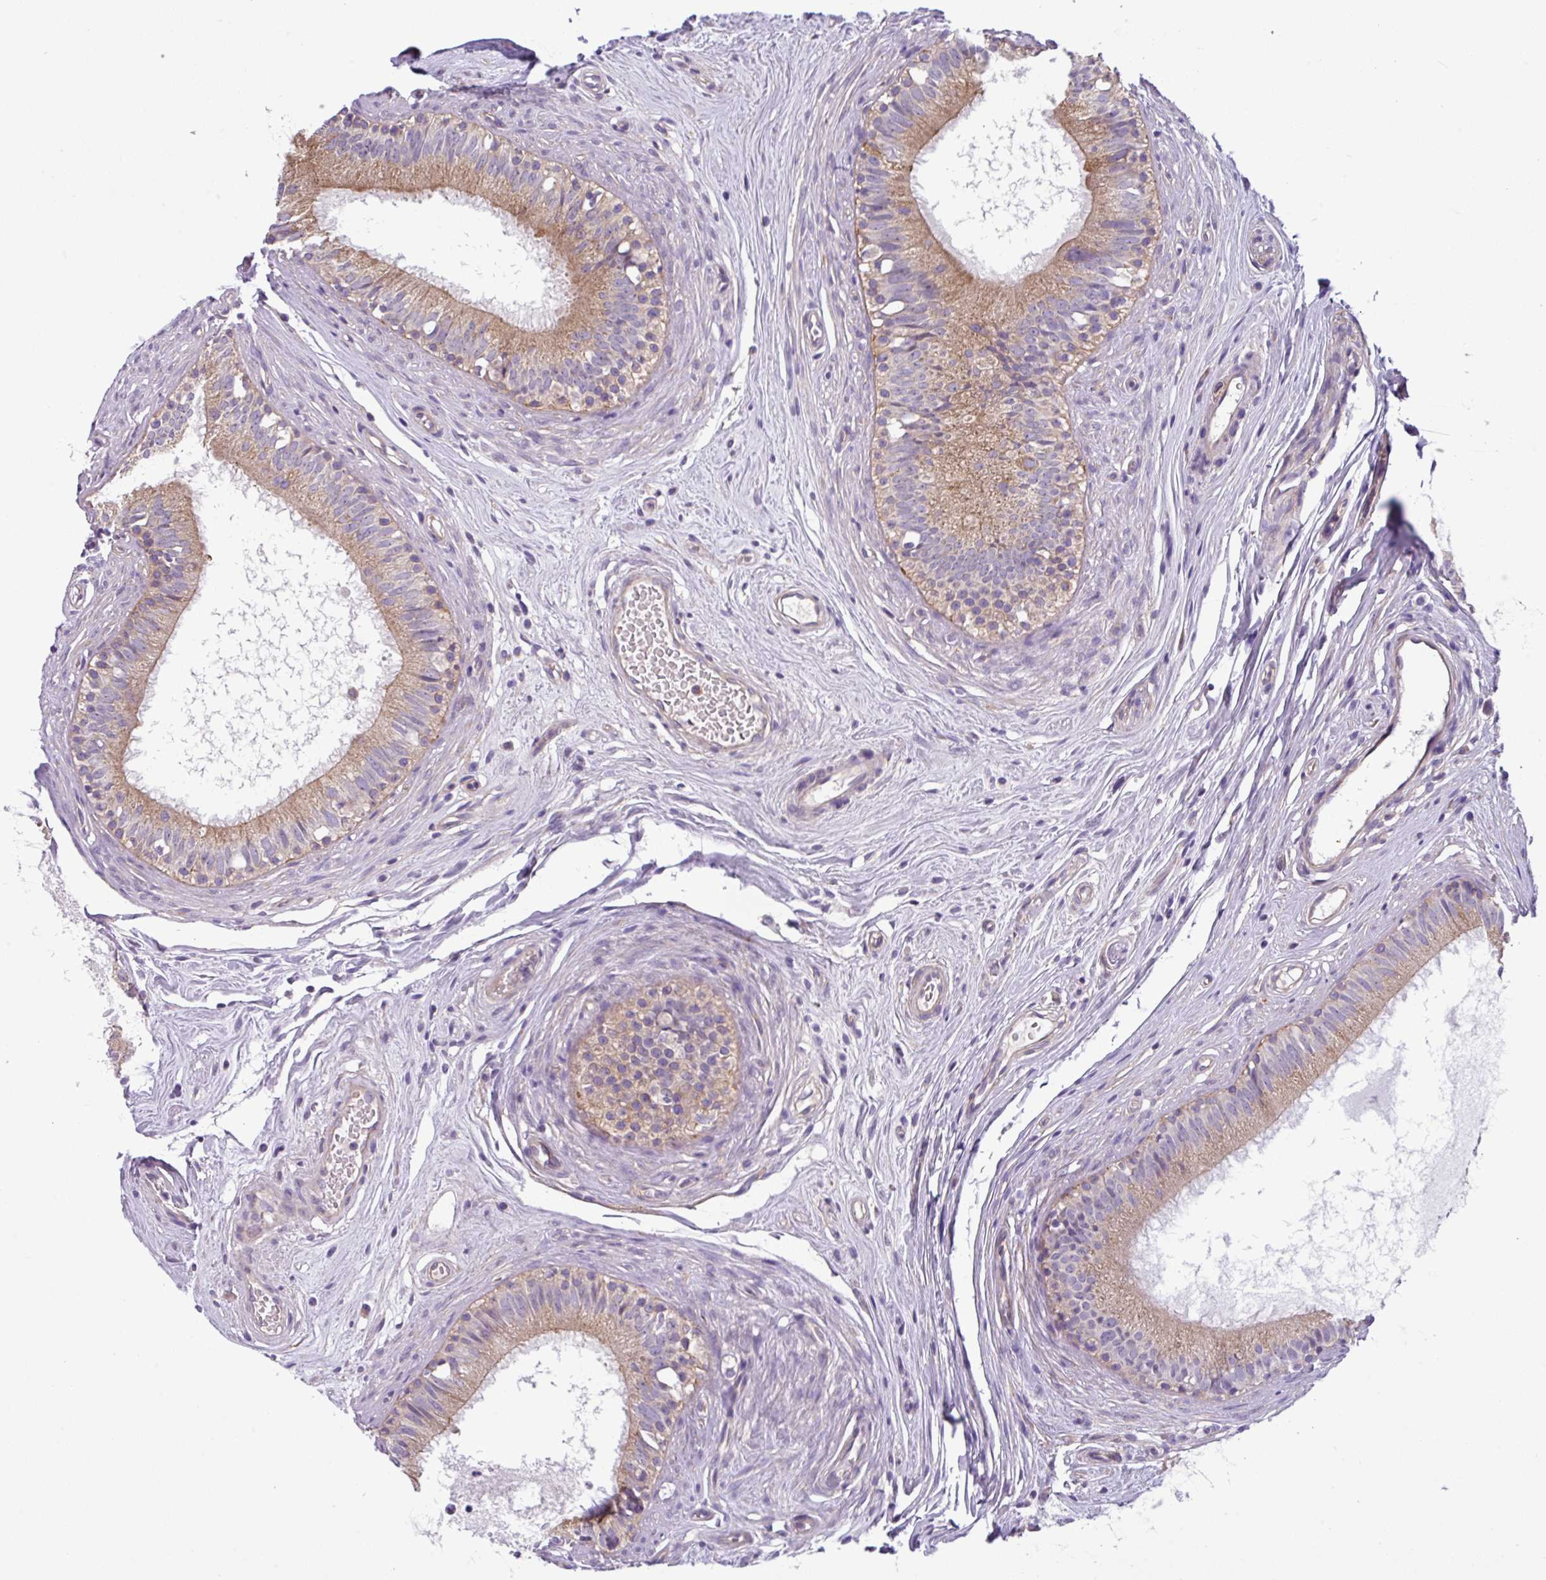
{"staining": {"intensity": "weak", "quantity": "25%-75%", "location": "cytoplasmic/membranous"}, "tissue": "epididymis", "cell_type": "Glandular cells", "image_type": "normal", "snomed": [{"axis": "morphology", "description": "Normal tissue, NOS"}, {"axis": "topography", "description": "Epididymis"}], "caption": "Immunohistochemistry (DAB (3,3'-diaminobenzidine)) staining of normal human epididymis shows weak cytoplasmic/membranous protein positivity in approximately 25%-75% of glandular cells.", "gene": "SLC23A2", "patient": {"sex": "male", "age": 74}}